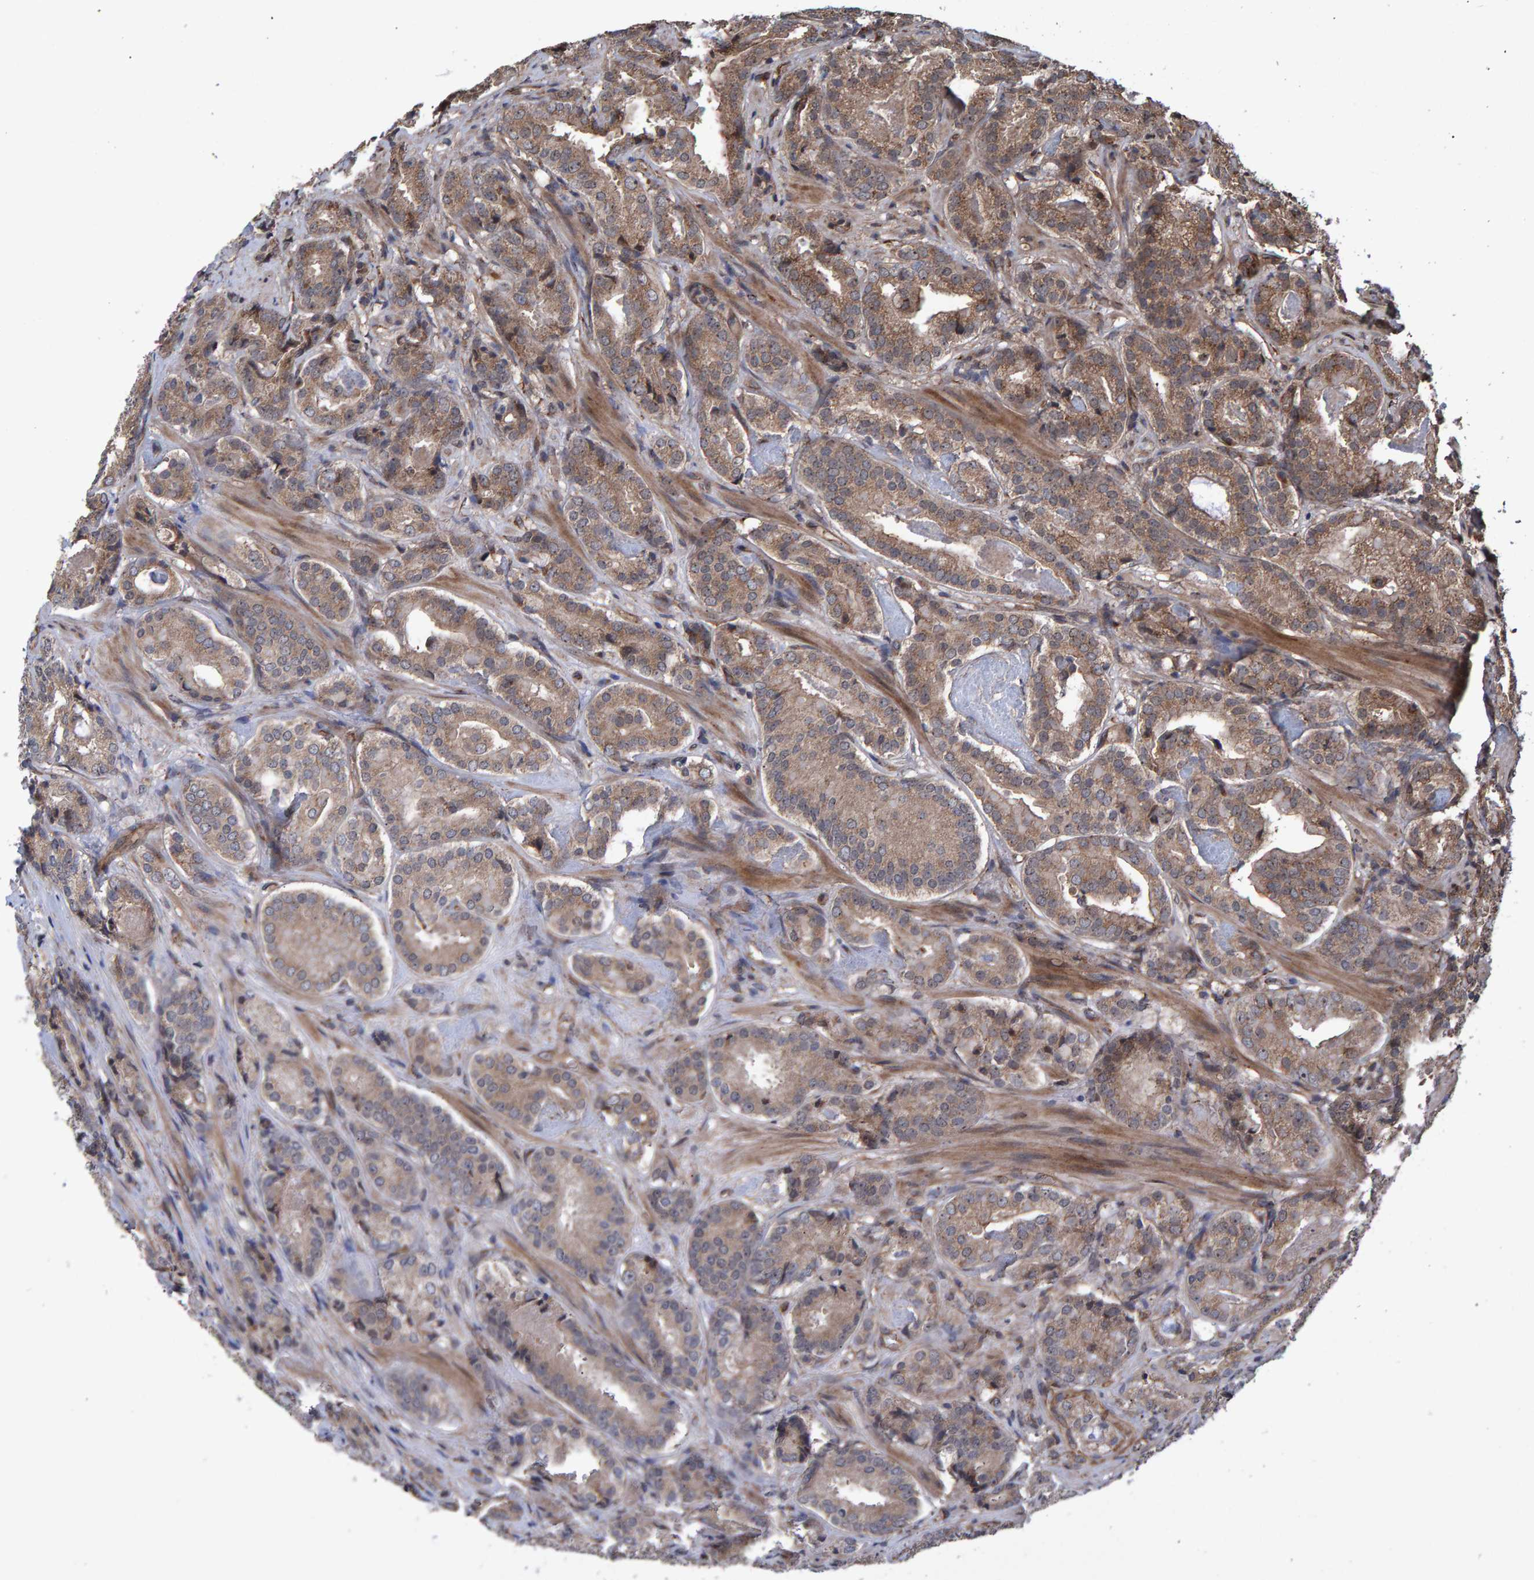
{"staining": {"intensity": "moderate", "quantity": ">75%", "location": "cytoplasmic/membranous"}, "tissue": "prostate cancer", "cell_type": "Tumor cells", "image_type": "cancer", "snomed": [{"axis": "morphology", "description": "Adenocarcinoma, Low grade"}, {"axis": "topography", "description": "Prostate"}], "caption": "An IHC histopathology image of neoplastic tissue is shown. Protein staining in brown highlights moderate cytoplasmic/membranous positivity in prostate cancer within tumor cells.", "gene": "TRIM68", "patient": {"sex": "male", "age": 69}}